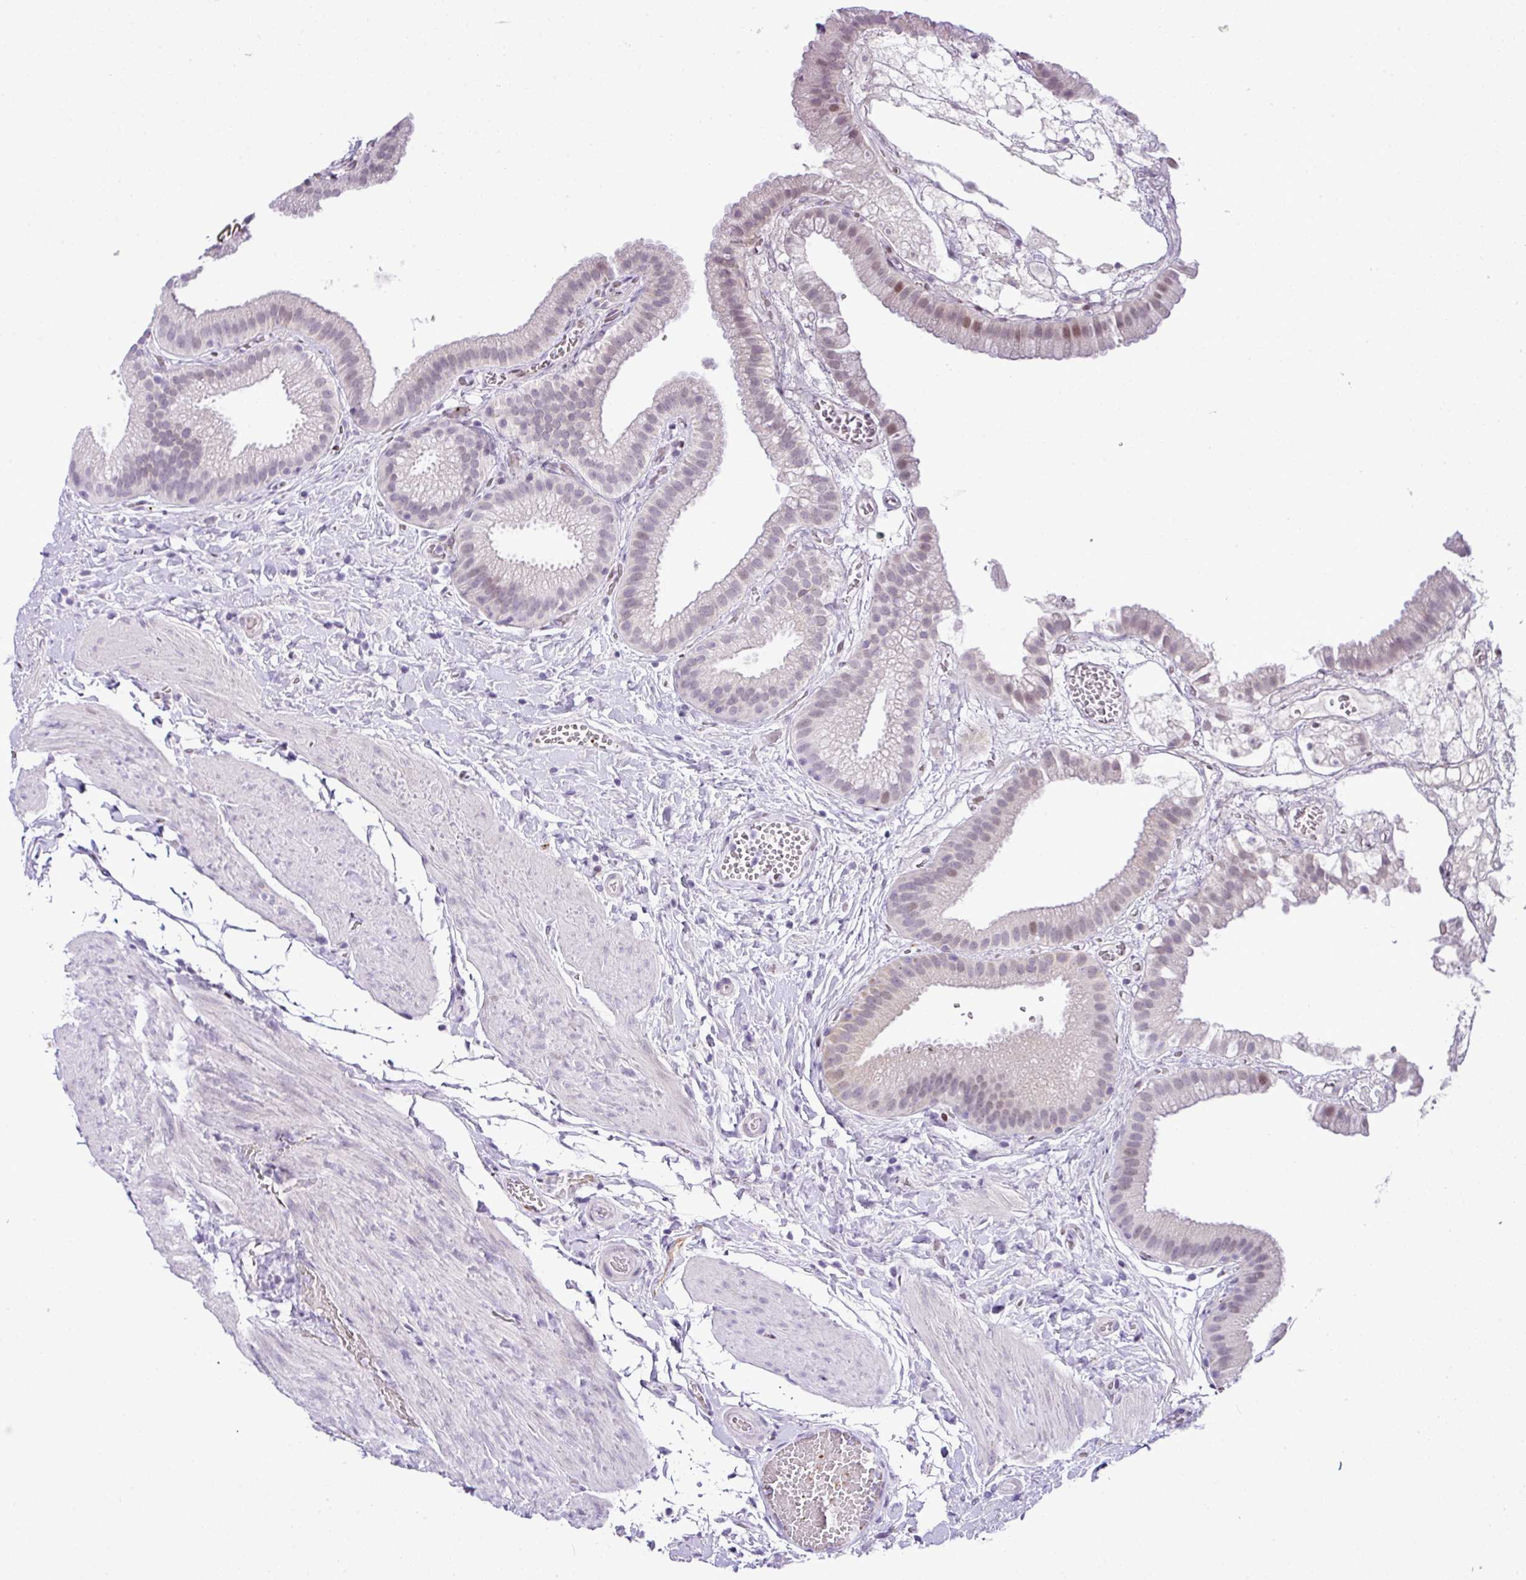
{"staining": {"intensity": "moderate", "quantity": "<25%", "location": "nuclear"}, "tissue": "gallbladder", "cell_type": "Glandular cells", "image_type": "normal", "snomed": [{"axis": "morphology", "description": "Normal tissue, NOS"}, {"axis": "topography", "description": "Gallbladder"}], "caption": "The image shows staining of benign gallbladder, revealing moderate nuclear protein expression (brown color) within glandular cells.", "gene": "CMTM5", "patient": {"sex": "female", "age": 63}}